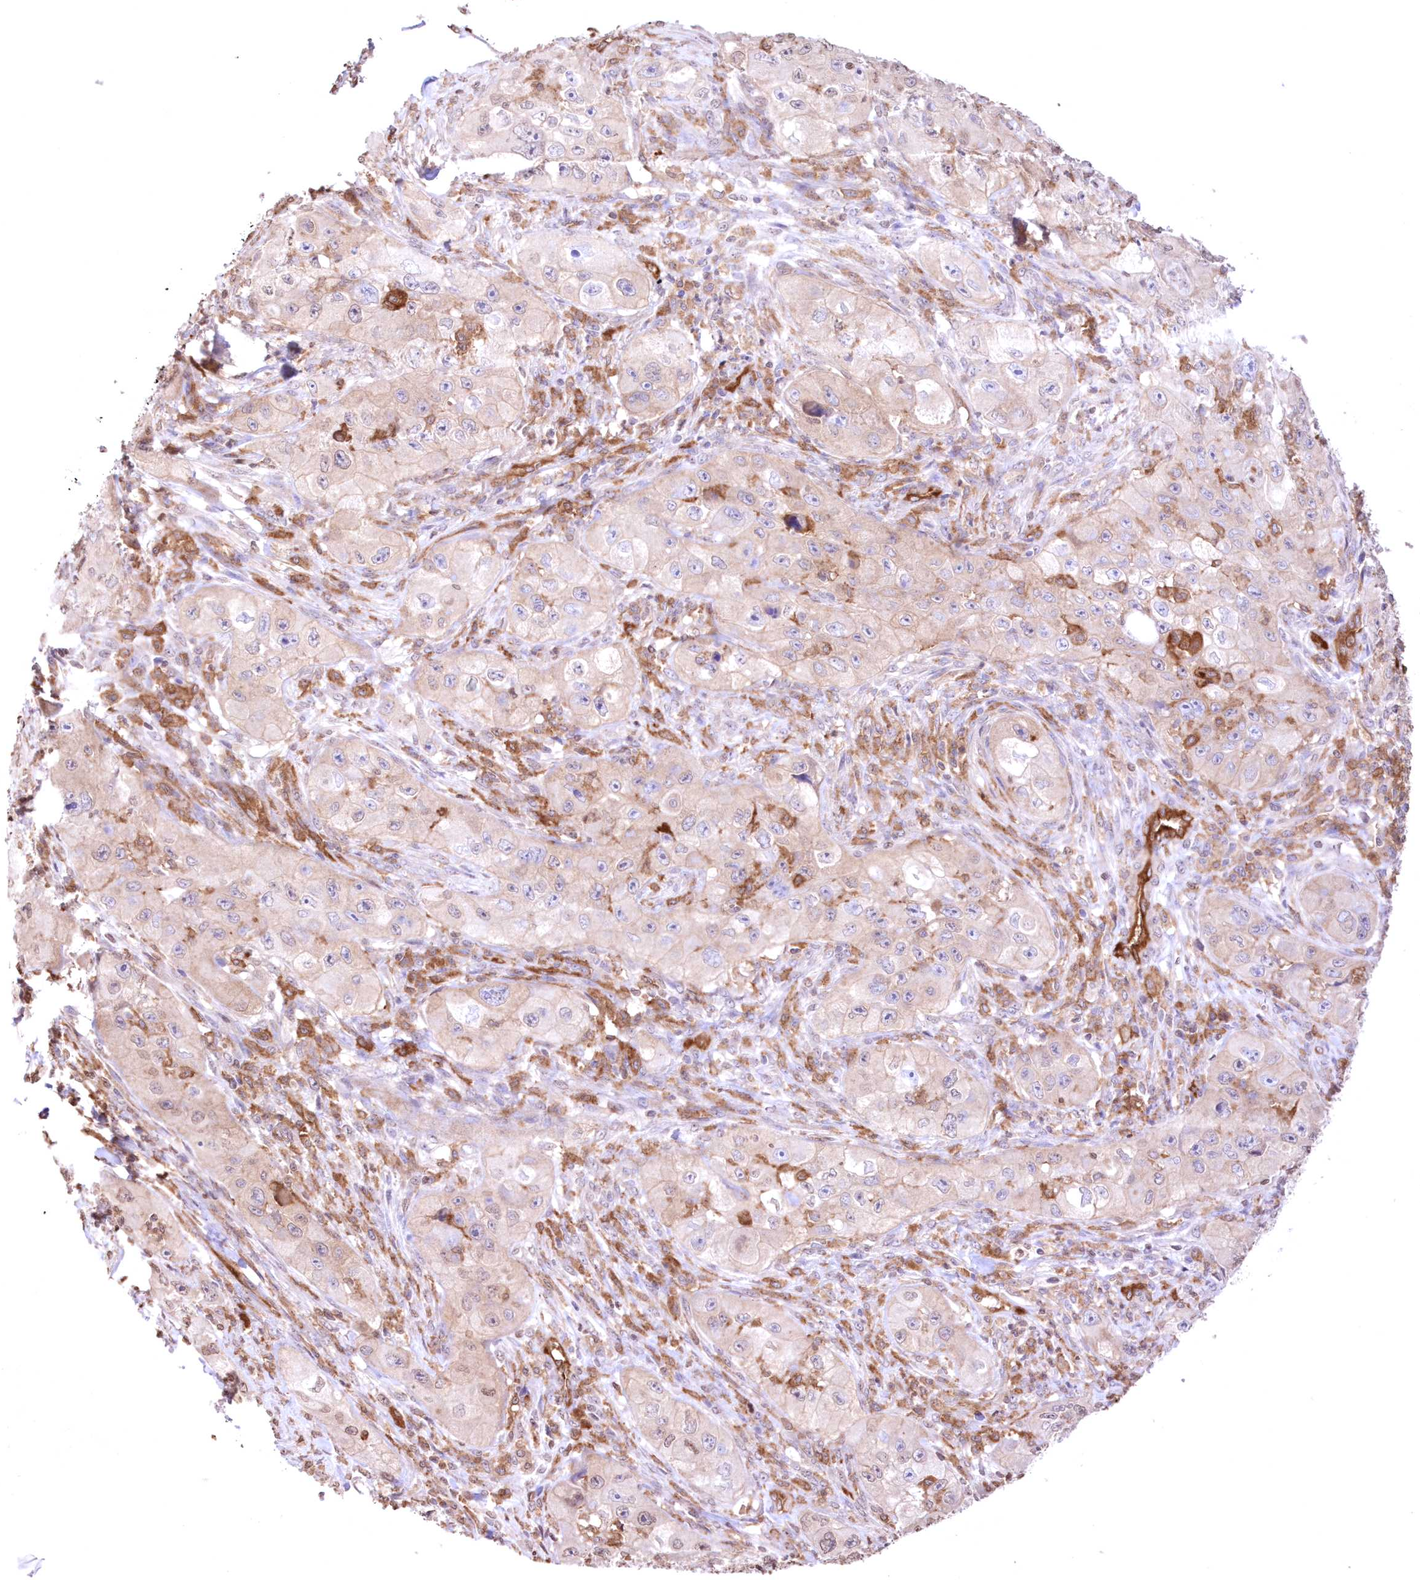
{"staining": {"intensity": "weak", "quantity": "<25%", "location": "cytoplasmic/membranous"}, "tissue": "skin cancer", "cell_type": "Tumor cells", "image_type": "cancer", "snomed": [{"axis": "morphology", "description": "Squamous cell carcinoma, NOS"}, {"axis": "topography", "description": "Skin"}, {"axis": "topography", "description": "Subcutis"}], "caption": "The photomicrograph demonstrates no staining of tumor cells in skin cancer (squamous cell carcinoma).", "gene": "FCHO2", "patient": {"sex": "male", "age": 73}}